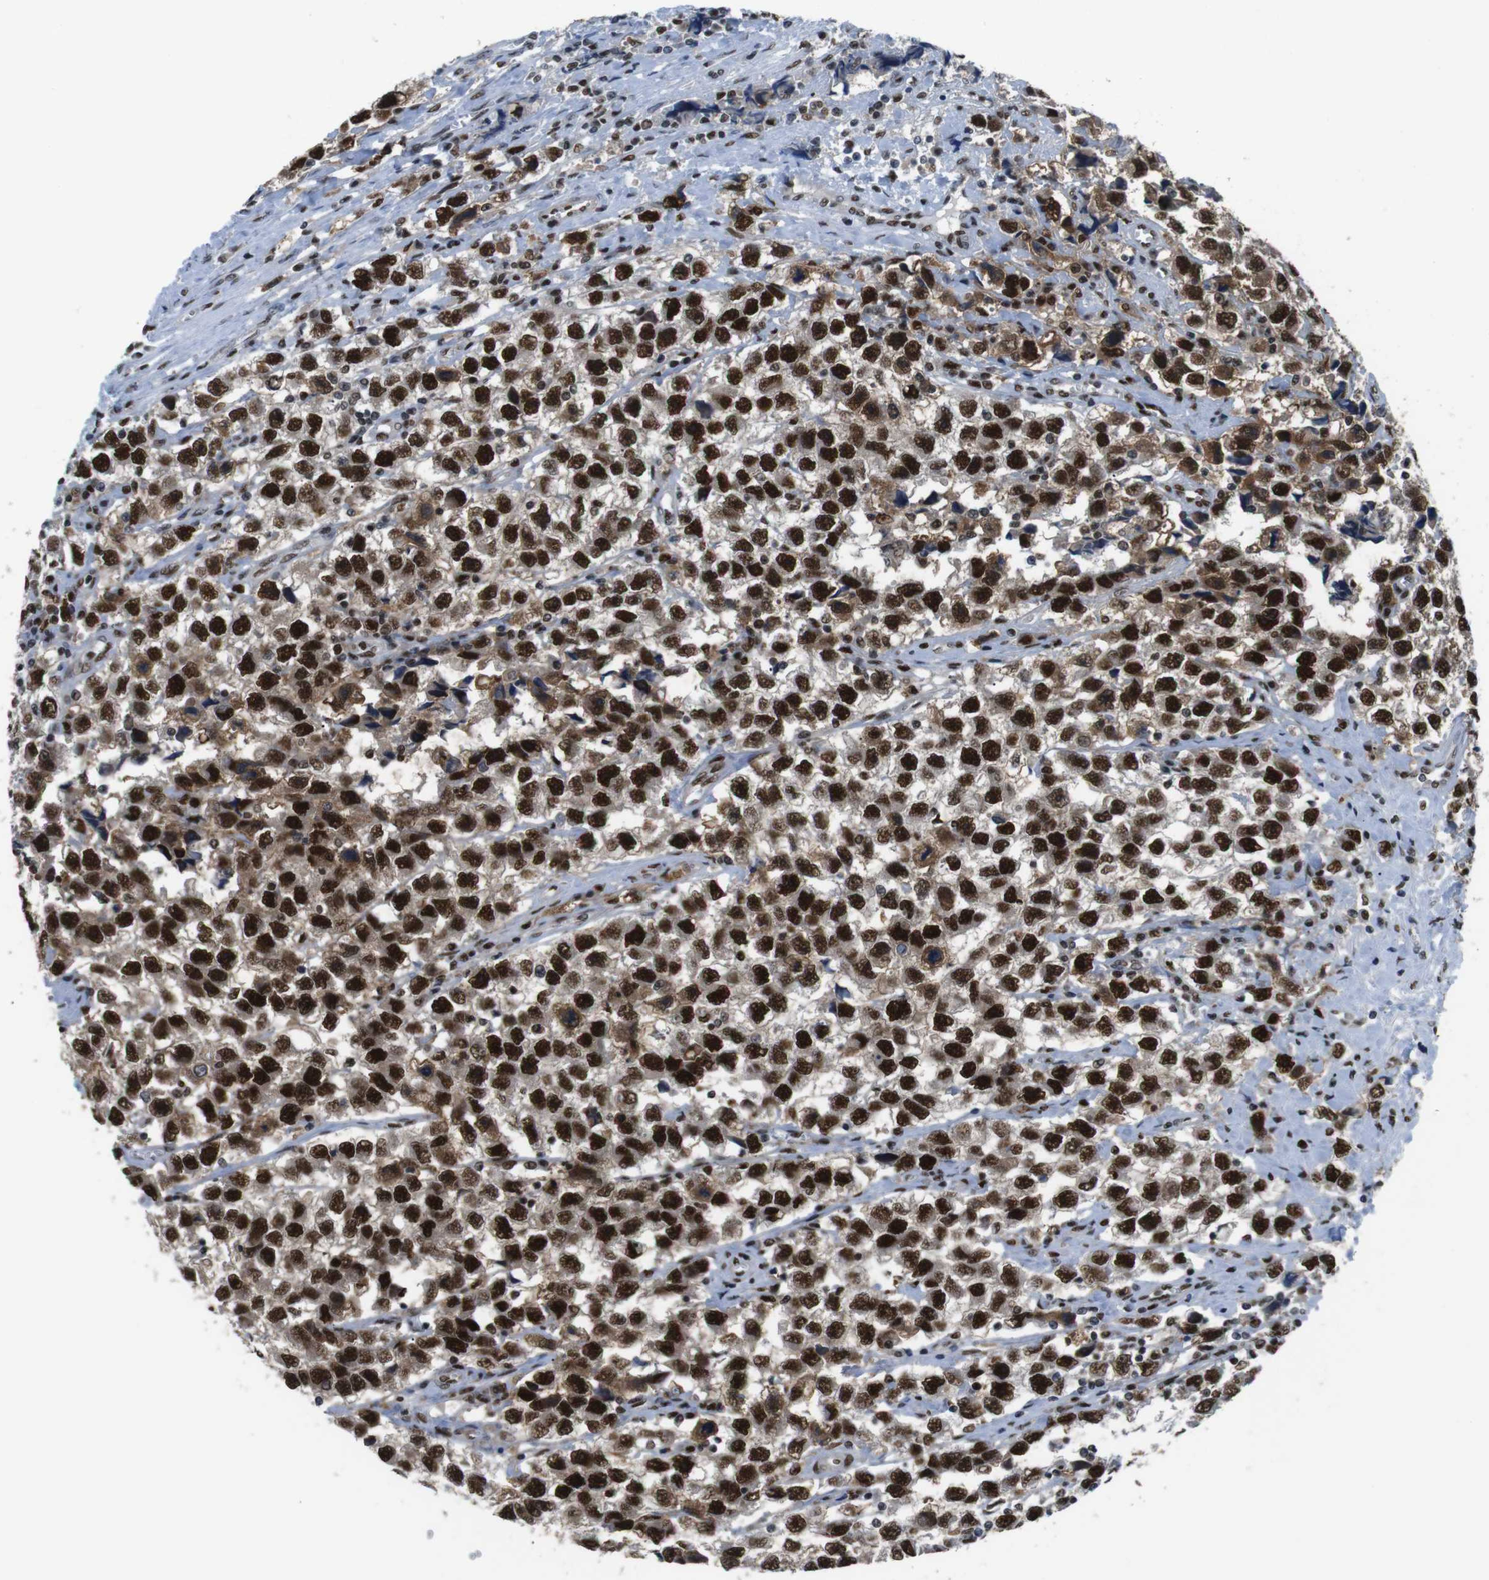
{"staining": {"intensity": "strong", "quantity": ">75%", "location": "cytoplasmic/membranous,nuclear"}, "tissue": "testis cancer", "cell_type": "Tumor cells", "image_type": "cancer", "snomed": [{"axis": "morphology", "description": "Seminoma, NOS"}, {"axis": "topography", "description": "Testis"}], "caption": "Immunohistochemistry photomicrograph of testis seminoma stained for a protein (brown), which shows high levels of strong cytoplasmic/membranous and nuclear positivity in about >75% of tumor cells.", "gene": "PSME3", "patient": {"sex": "male", "age": 33}}